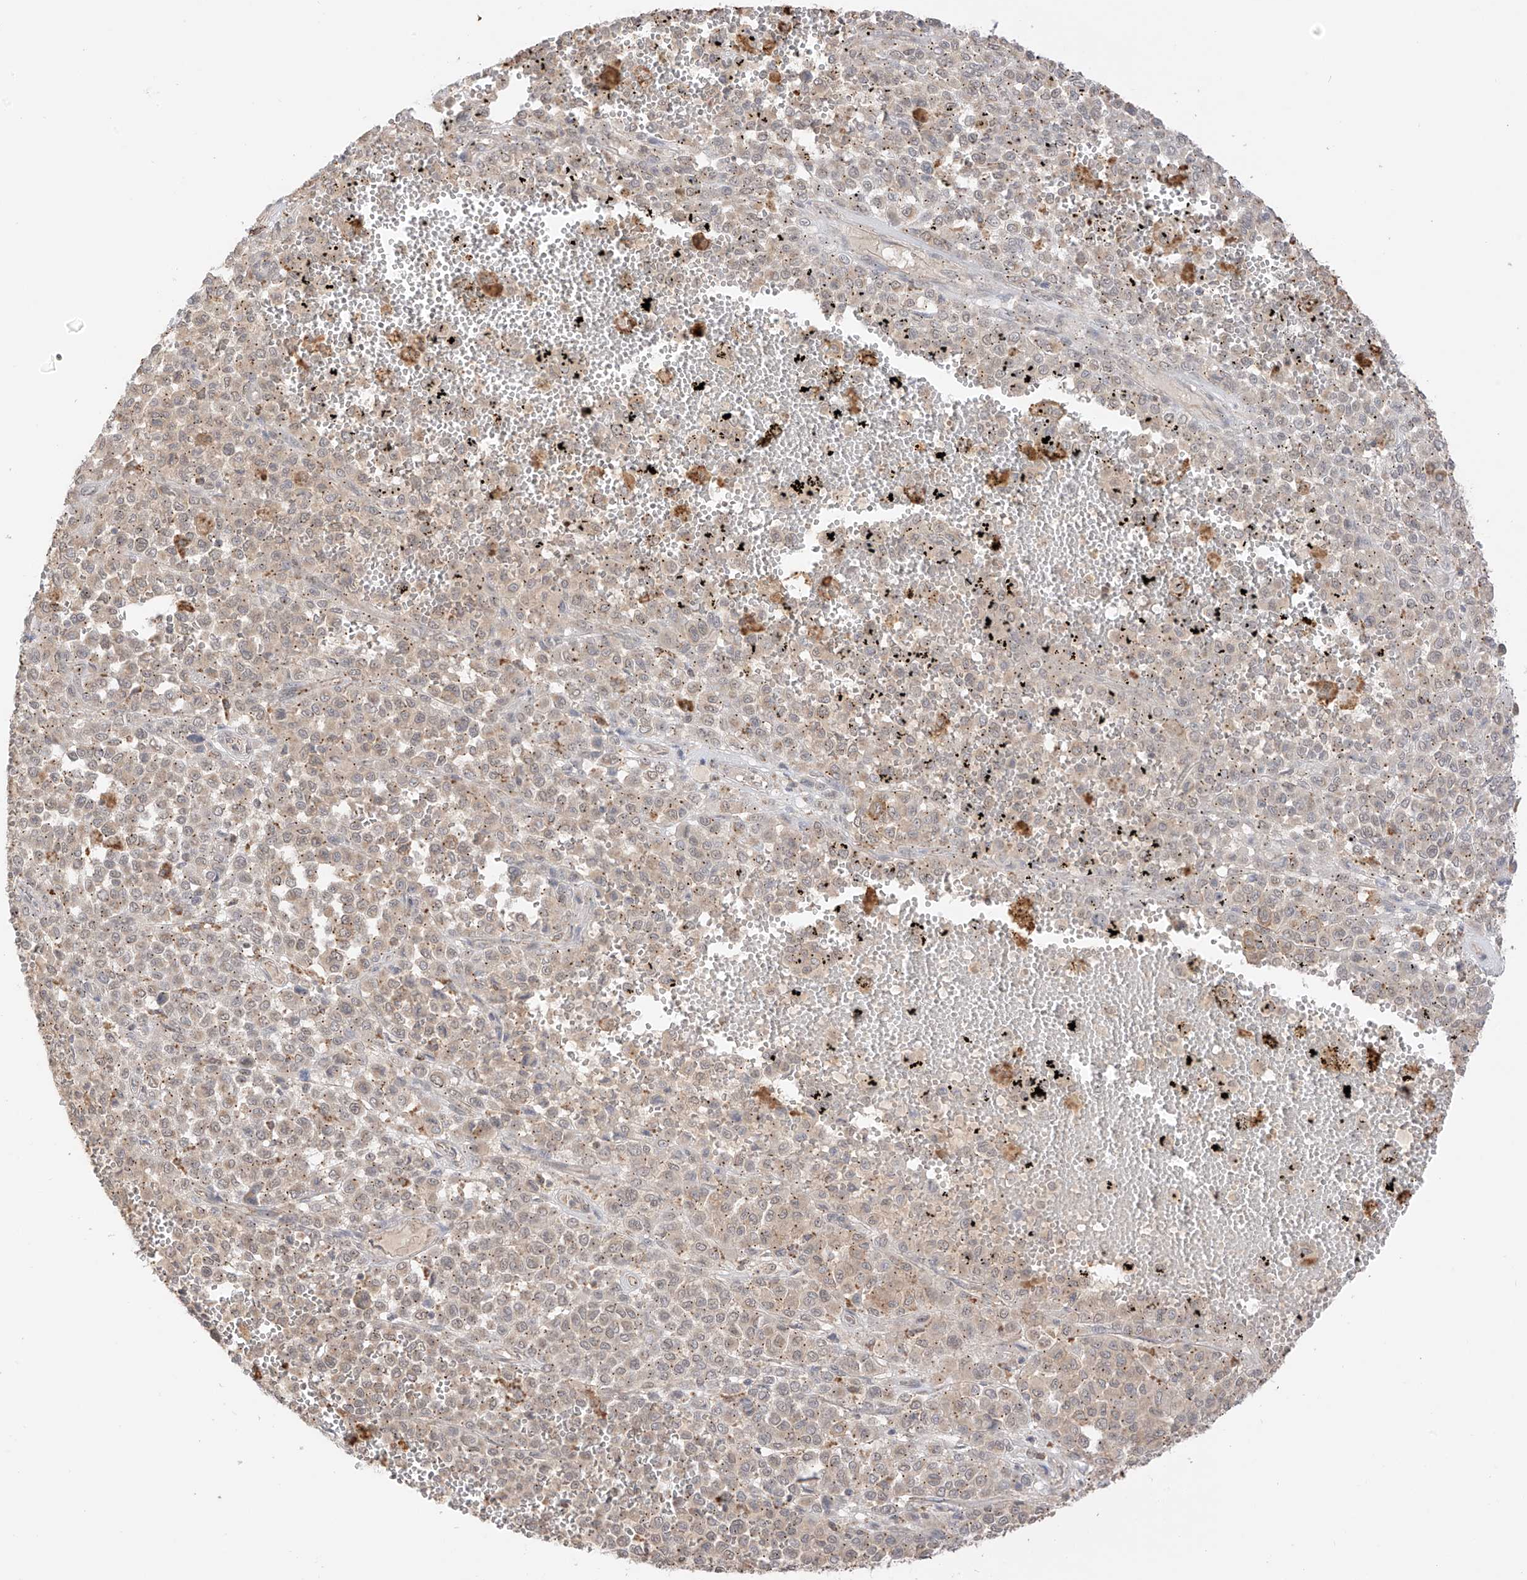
{"staining": {"intensity": "moderate", "quantity": "<25%", "location": "cytoplasmic/membranous"}, "tissue": "melanoma", "cell_type": "Tumor cells", "image_type": "cancer", "snomed": [{"axis": "morphology", "description": "Malignant melanoma, Metastatic site"}, {"axis": "topography", "description": "Pancreas"}], "caption": "High-magnification brightfield microscopy of melanoma stained with DAB (brown) and counterstained with hematoxylin (blue). tumor cells exhibit moderate cytoplasmic/membranous staining is present in approximately<25% of cells. The protein is stained brown, and the nuclei are stained in blue (DAB IHC with brightfield microscopy, high magnification).", "gene": "N4BP3", "patient": {"sex": "female", "age": 30}}